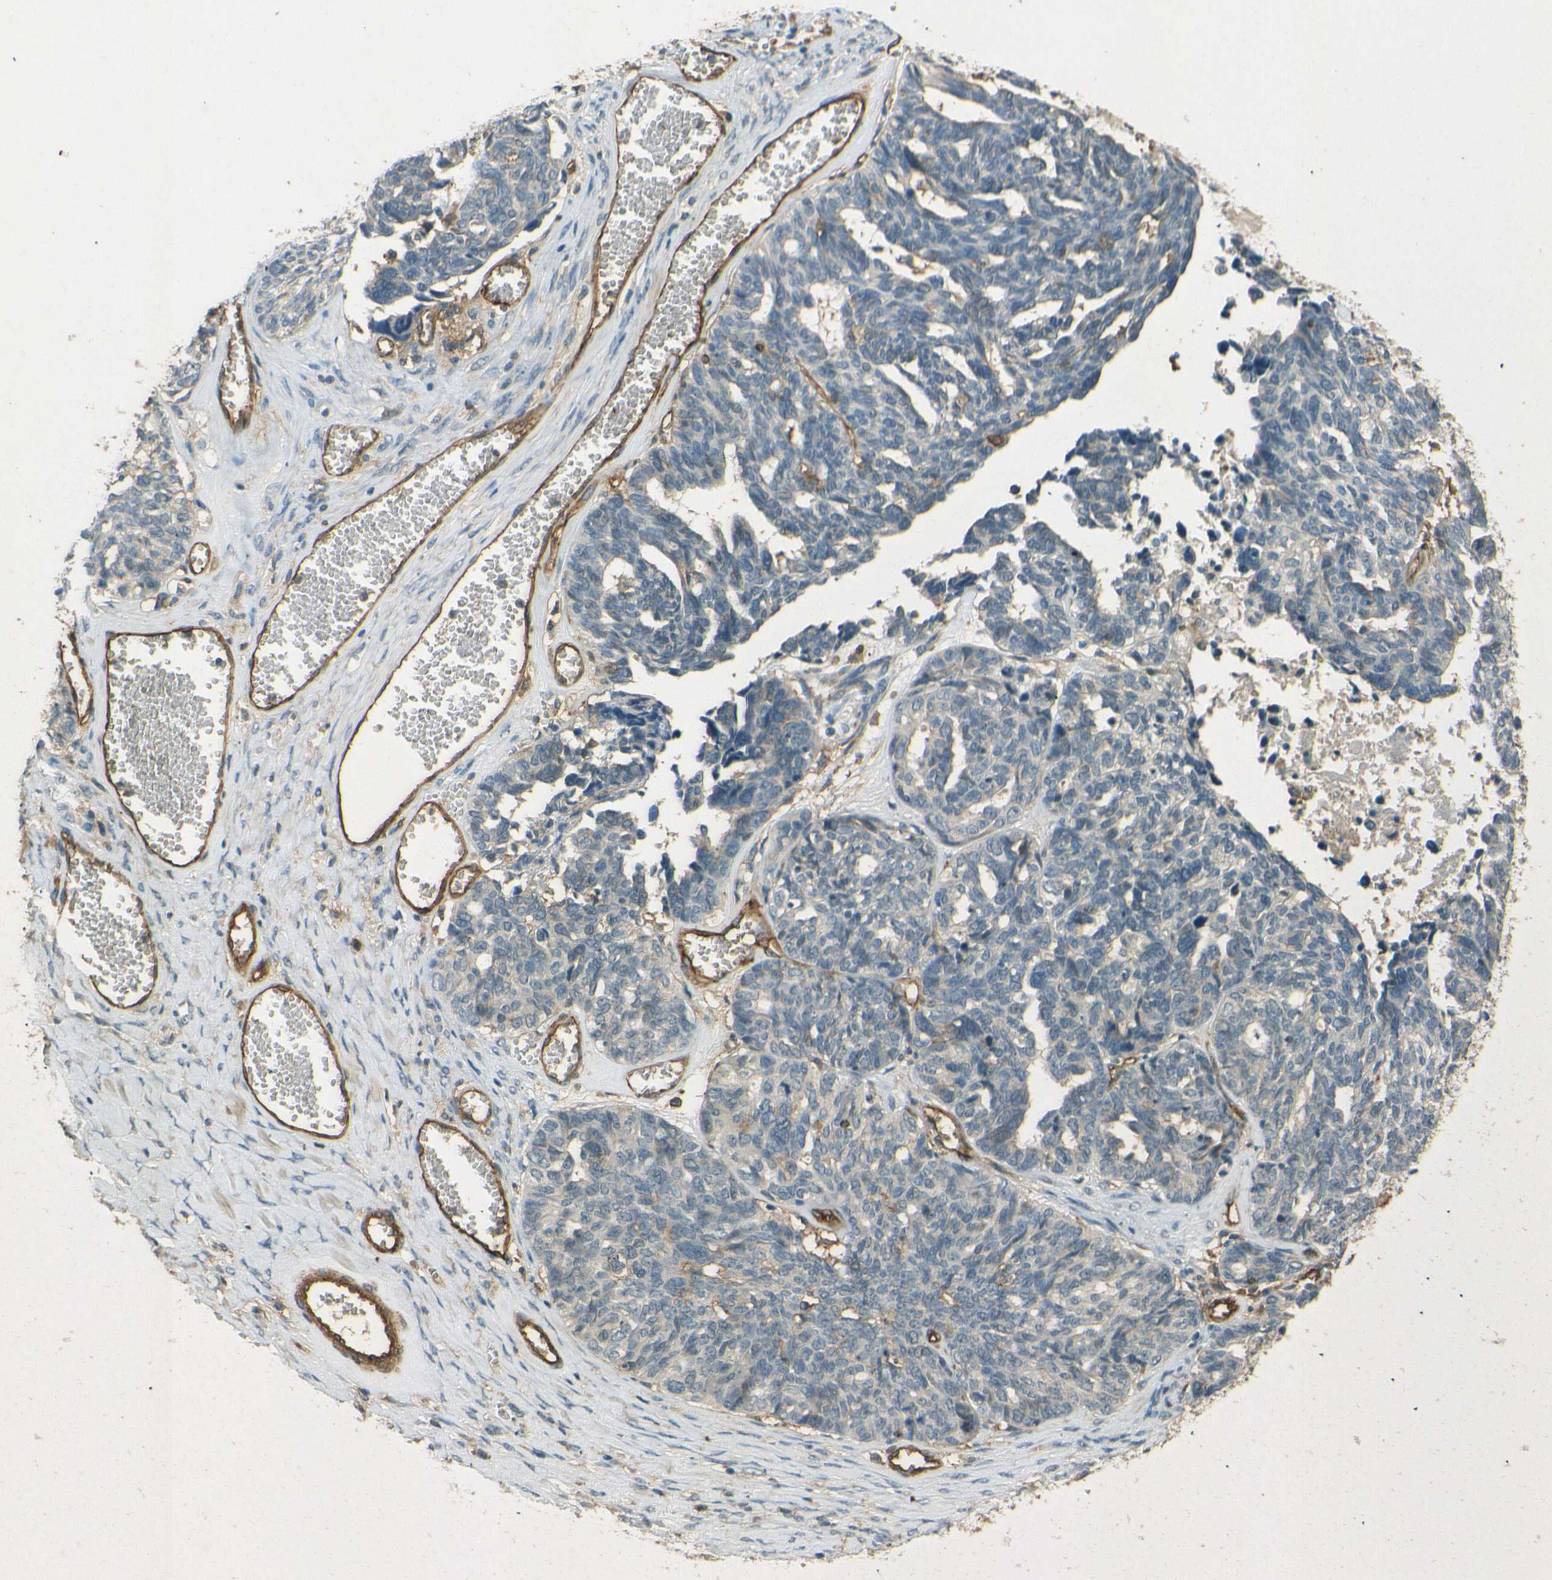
{"staining": {"intensity": "moderate", "quantity": "<25%", "location": "cytoplasmic/membranous"}, "tissue": "ovarian cancer", "cell_type": "Tumor cells", "image_type": "cancer", "snomed": [{"axis": "morphology", "description": "Cystadenocarcinoma, serous, NOS"}, {"axis": "topography", "description": "Ovary"}], "caption": "A brown stain labels moderate cytoplasmic/membranous positivity of a protein in ovarian cancer tumor cells. (brown staining indicates protein expression, while blue staining denotes nuclei).", "gene": "ENTPD1", "patient": {"sex": "female", "age": 79}}